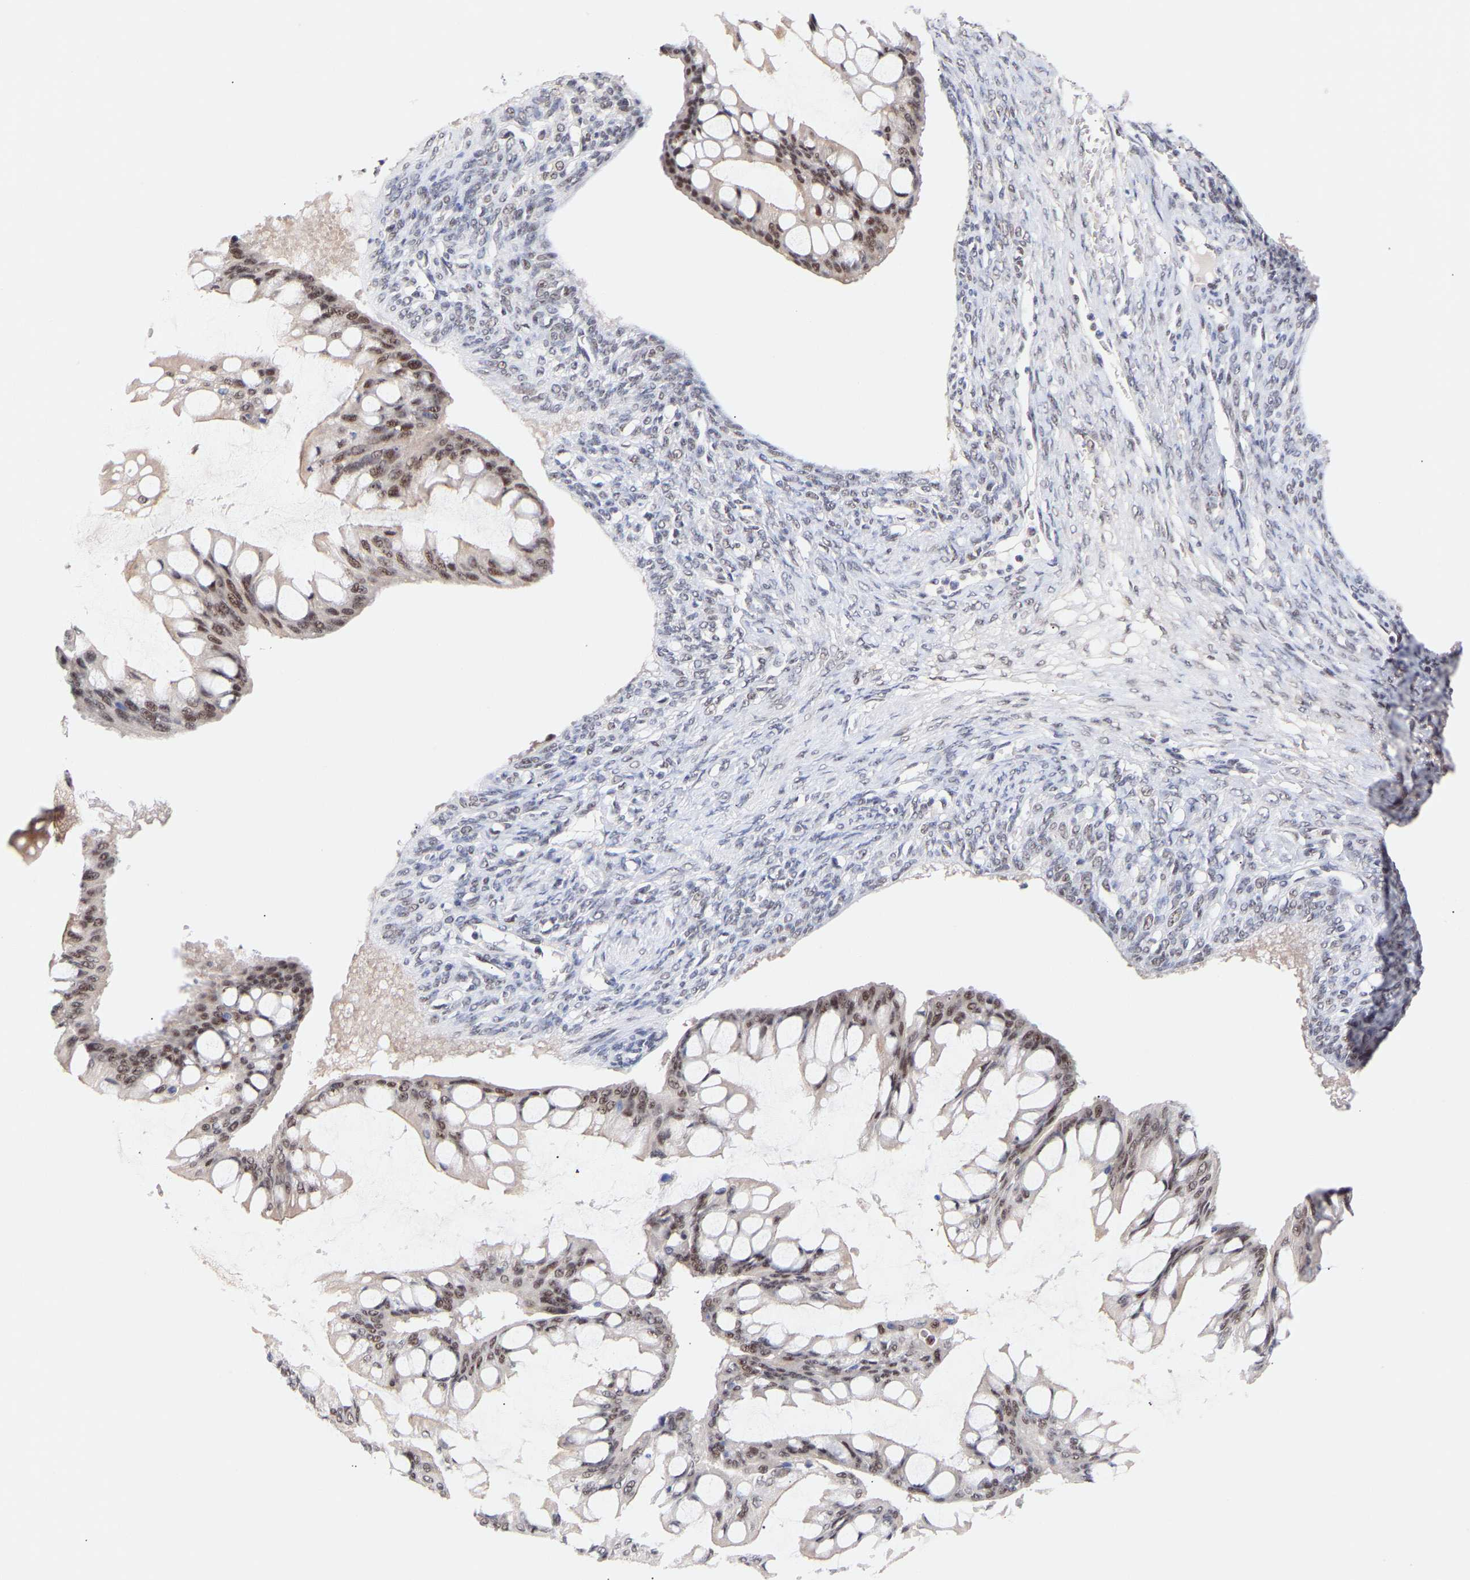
{"staining": {"intensity": "weak", "quantity": "25%-75%", "location": "nuclear"}, "tissue": "ovarian cancer", "cell_type": "Tumor cells", "image_type": "cancer", "snomed": [{"axis": "morphology", "description": "Cystadenocarcinoma, mucinous, NOS"}, {"axis": "topography", "description": "Ovary"}], "caption": "Immunohistochemistry (DAB) staining of human ovarian cancer (mucinous cystadenocarcinoma) demonstrates weak nuclear protein staining in about 25%-75% of tumor cells. Using DAB (3,3'-diaminobenzidine) (brown) and hematoxylin (blue) stains, captured at high magnification using brightfield microscopy.", "gene": "RBM15", "patient": {"sex": "female", "age": 73}}